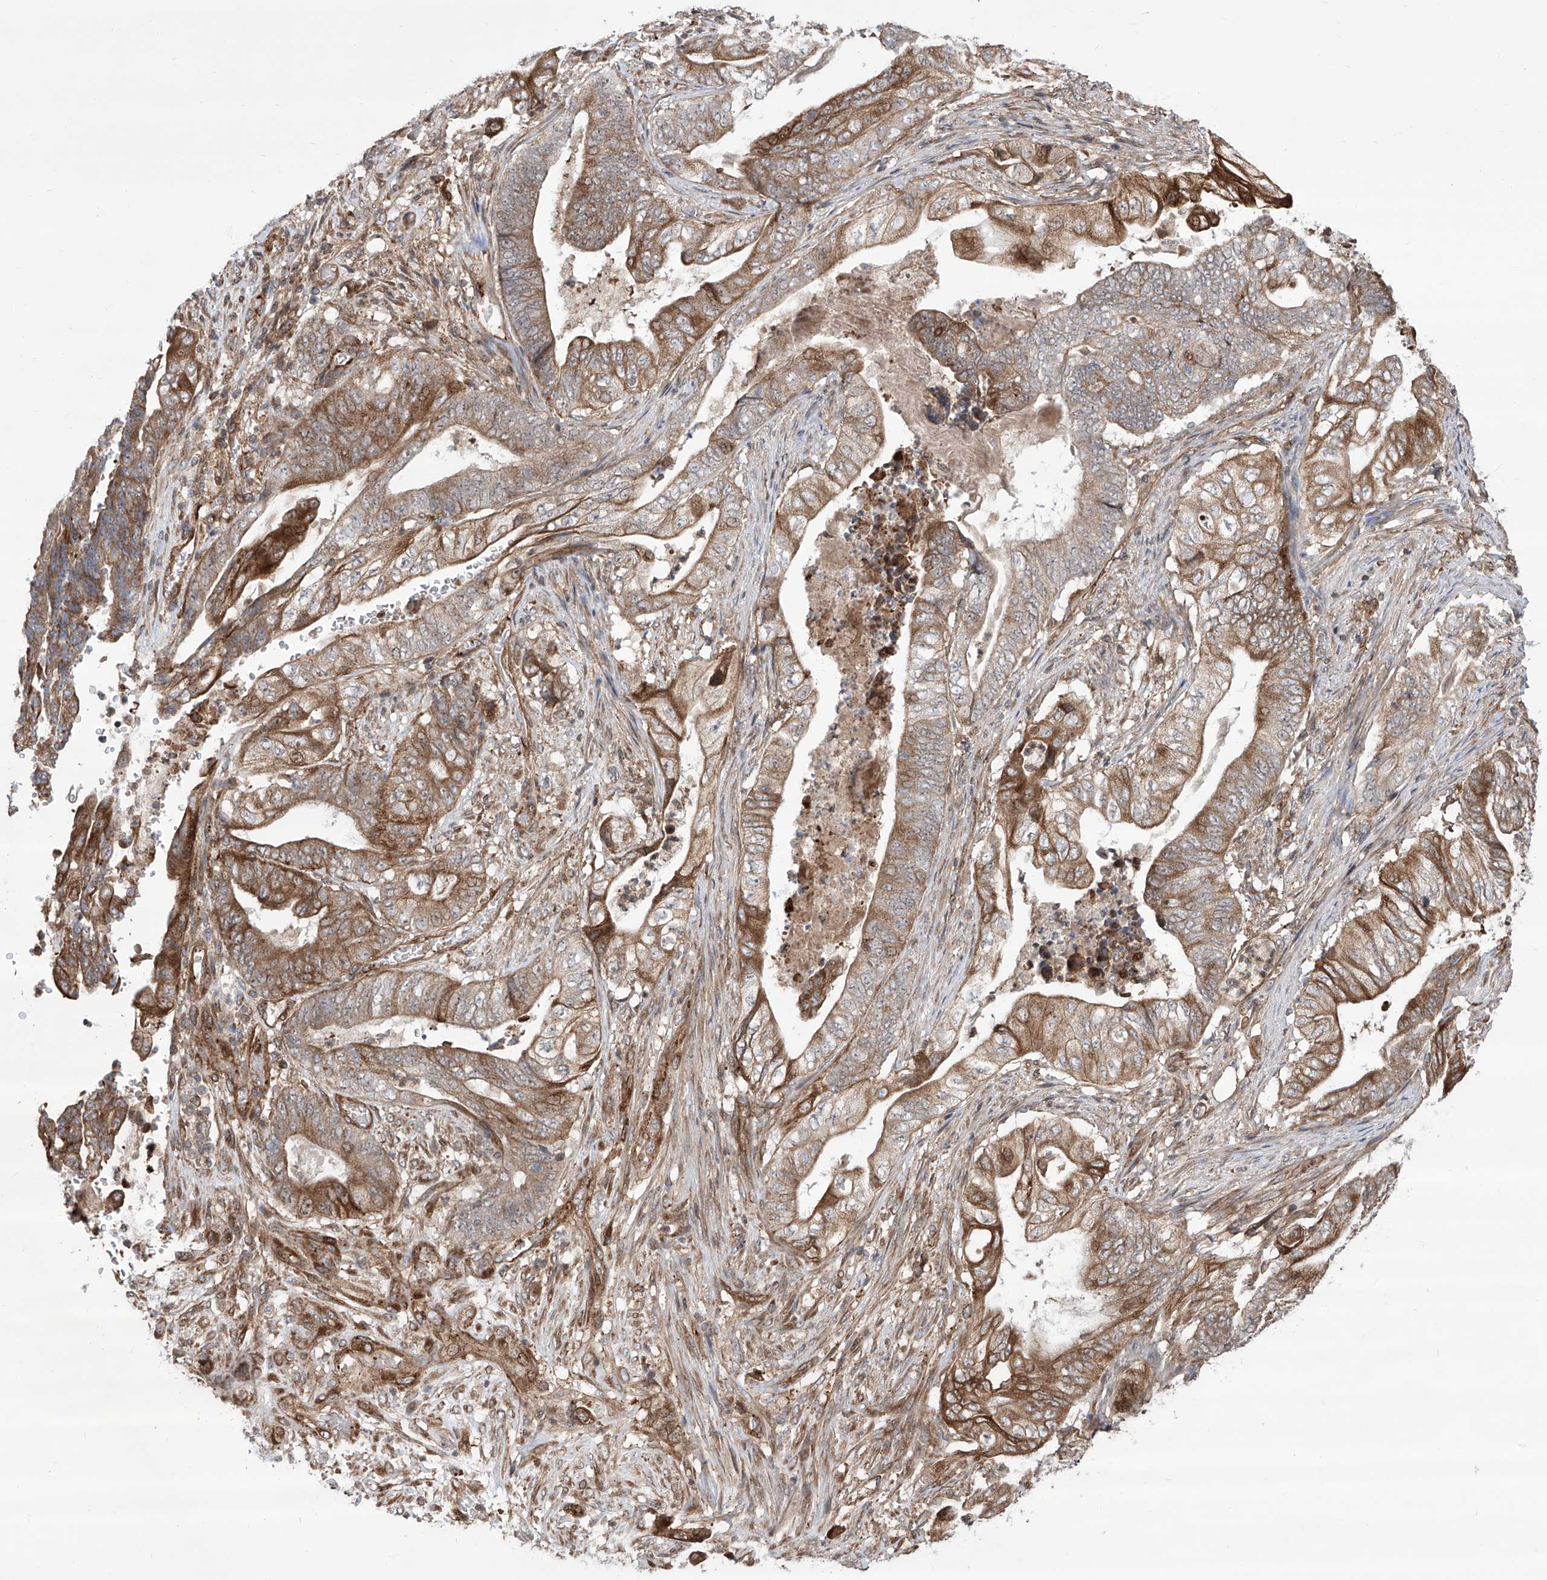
{"staining": {"intensity": "moderate", "quantity": ">75%", "location": "cytoplasmic/membranous"}, "tissue": "stomach cancer", "cell_type": "Tumor cells", "image_type": "cancer", "snomed": [{"axis": "morphology", "description": "Adenocarcinoma, NOS"}, {"axis": "topography", "description": "Stomach"}], "caption": "IHC of adenocarcinoma (stomach) displays medium levels of moderate cytoplasmic/membranous staining in about >75% of tumor cells. The staining was performed using DAB to visualize the protein expression in brown, while the nuclei were stained in blue with hematoxylin (Magnification: 20x).", "gene": "APAF1", "patient": {"sex": "female", "age": 73}}